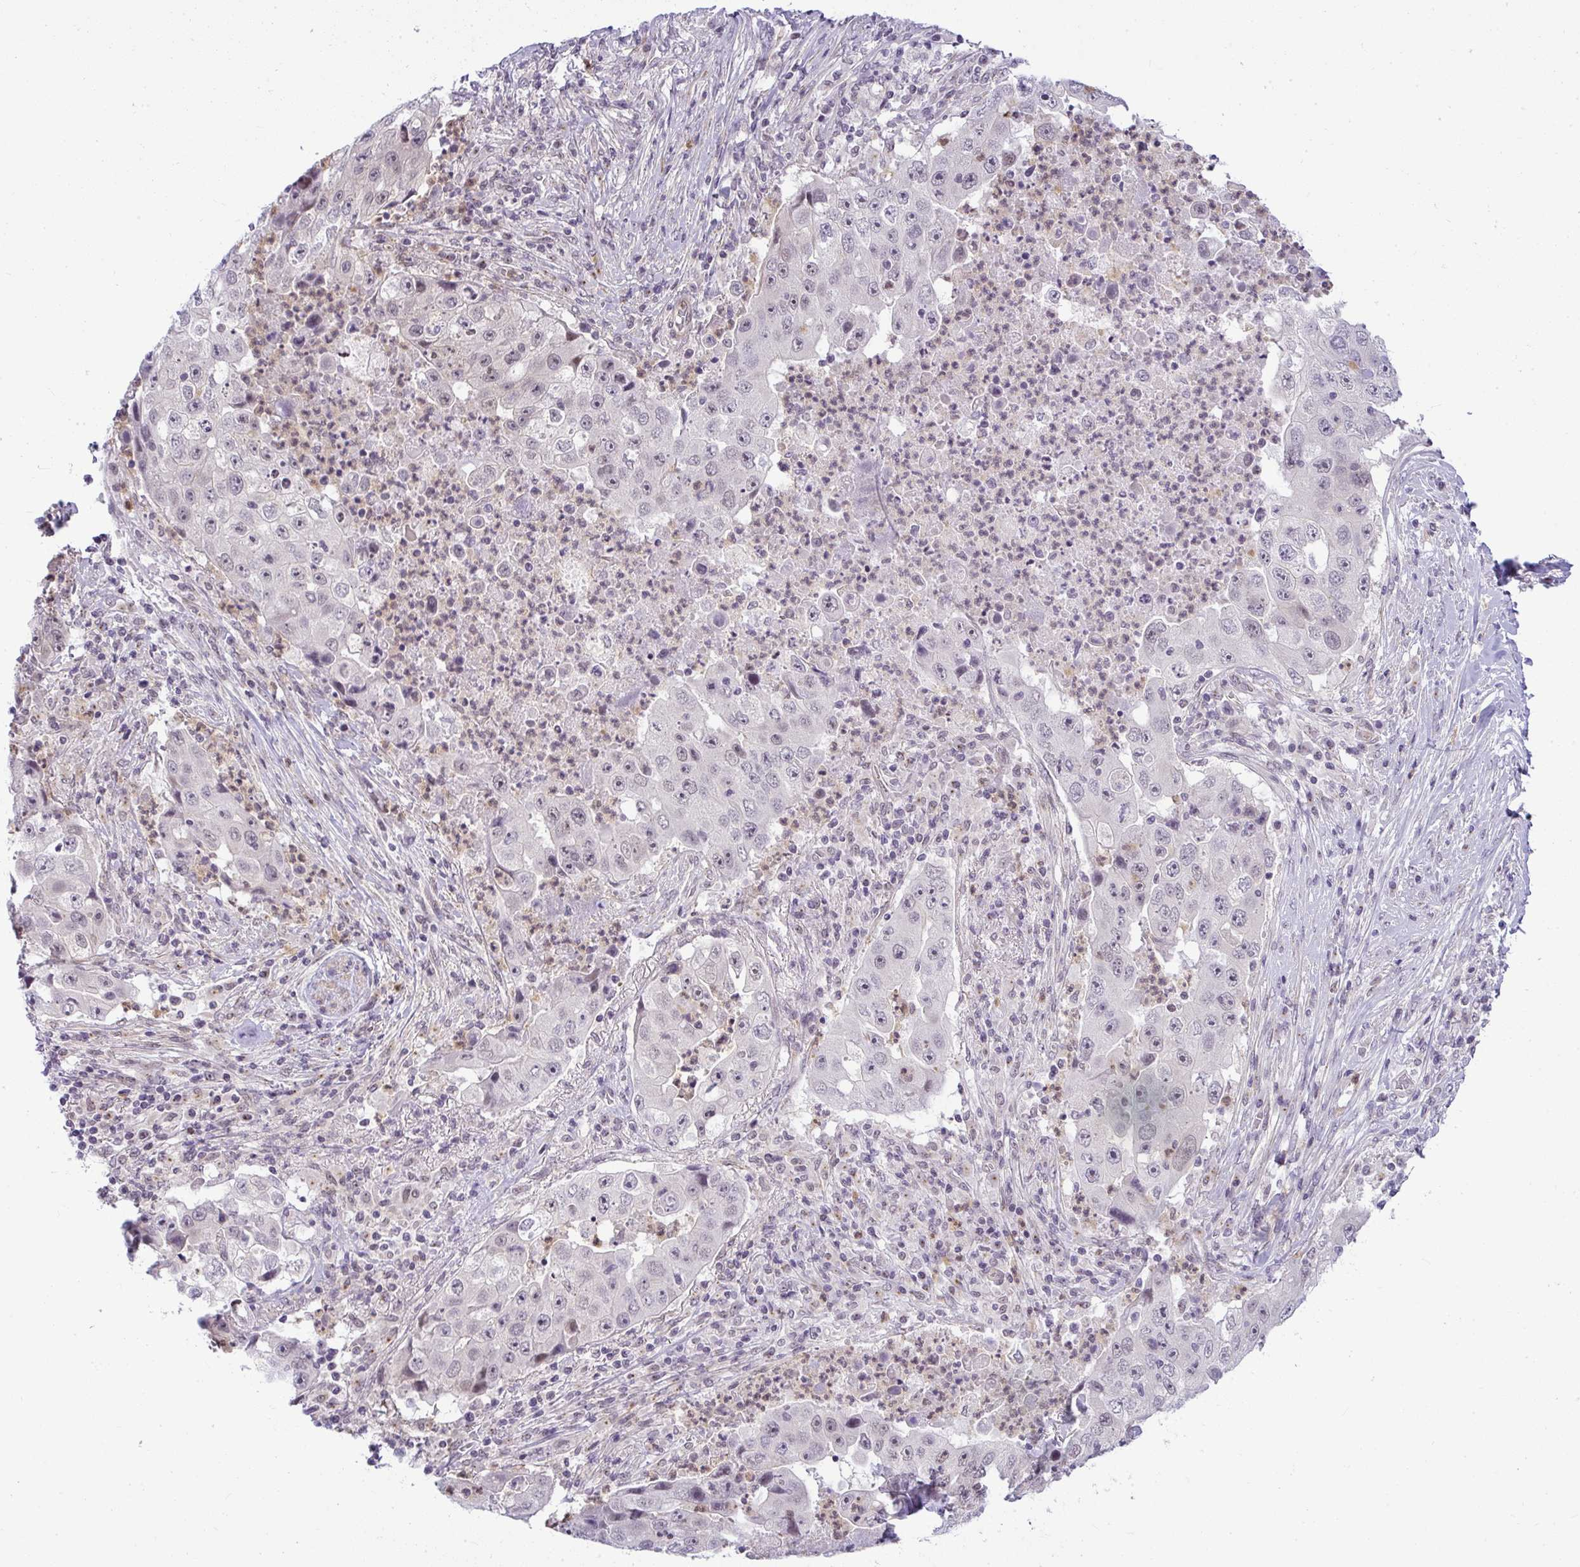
{"staining": {"intensity": "negative", "quantity": "none", "location": "none"}, "tissue": "lung cancer", "cell_type": "Tumor cells", "image_type": "cancer", "snomed": [{"axis": "morphology", "description": "Squamous cell carcinoma, NOS"}, {"axis": "topography", "description": "Lung"}], "caption": "A micrograph of lung squamous cell carcinoma stained for a protein displays no brown staining in tumor cells.", "gene": "DZIP1", "patient": {"sex": "male", "age": 64}}